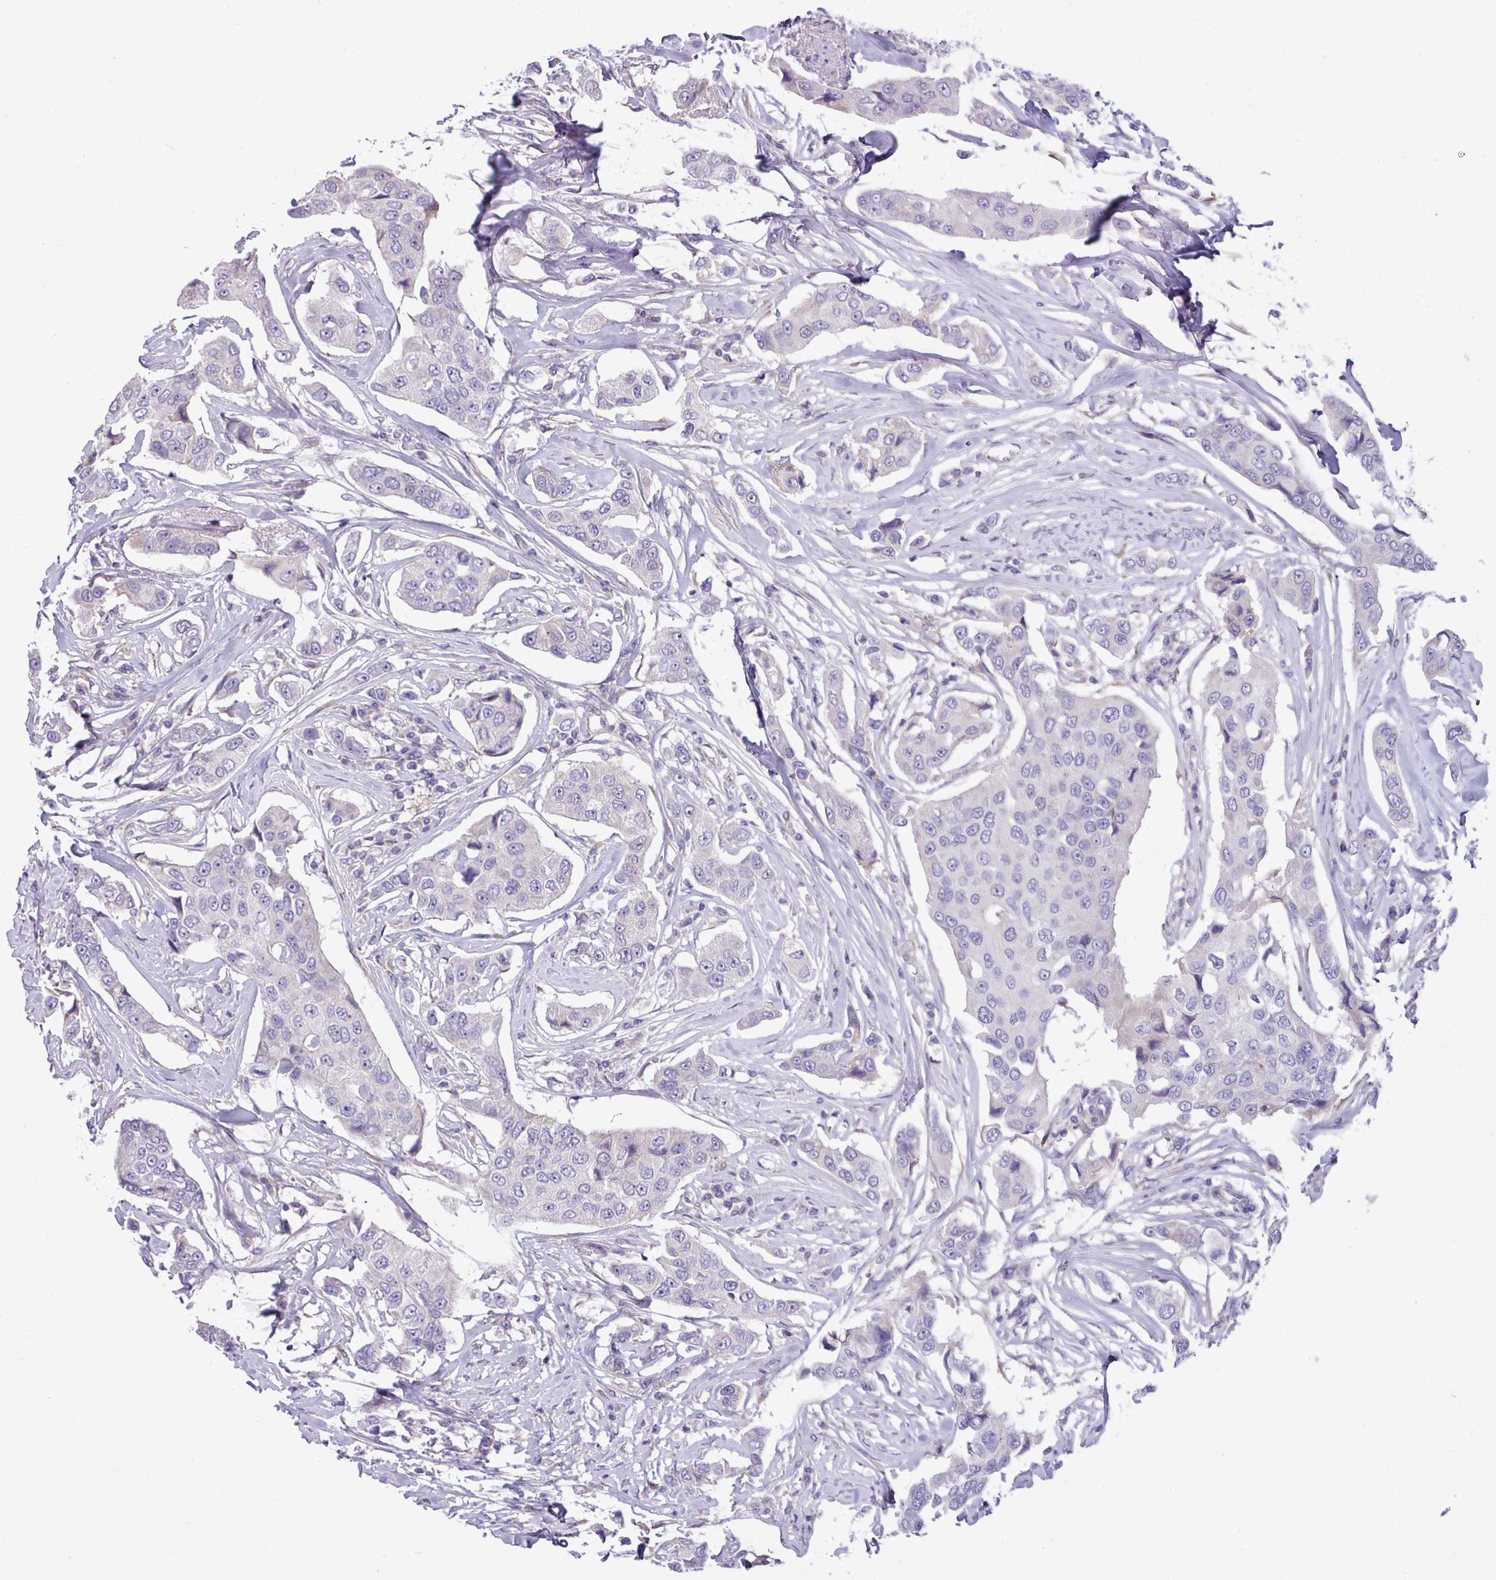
{"staining": {"intensity": "negative", "quantity": "none", "location": "none"}, "tissue": "breast cancer", "cell_type": "Tumor cells", "image_type": "cancer", "snomed": [{"axis": "morphology", "description": "Duct carcinoma"}, {"axis": "topography", "description": "Breast"}], "caption": "There is no significant positivity in tumor cells of breast cancer. Nuclei are stained in blue.", "gene": "IRGC", "patient": {"sex": "female", "age": 80}}